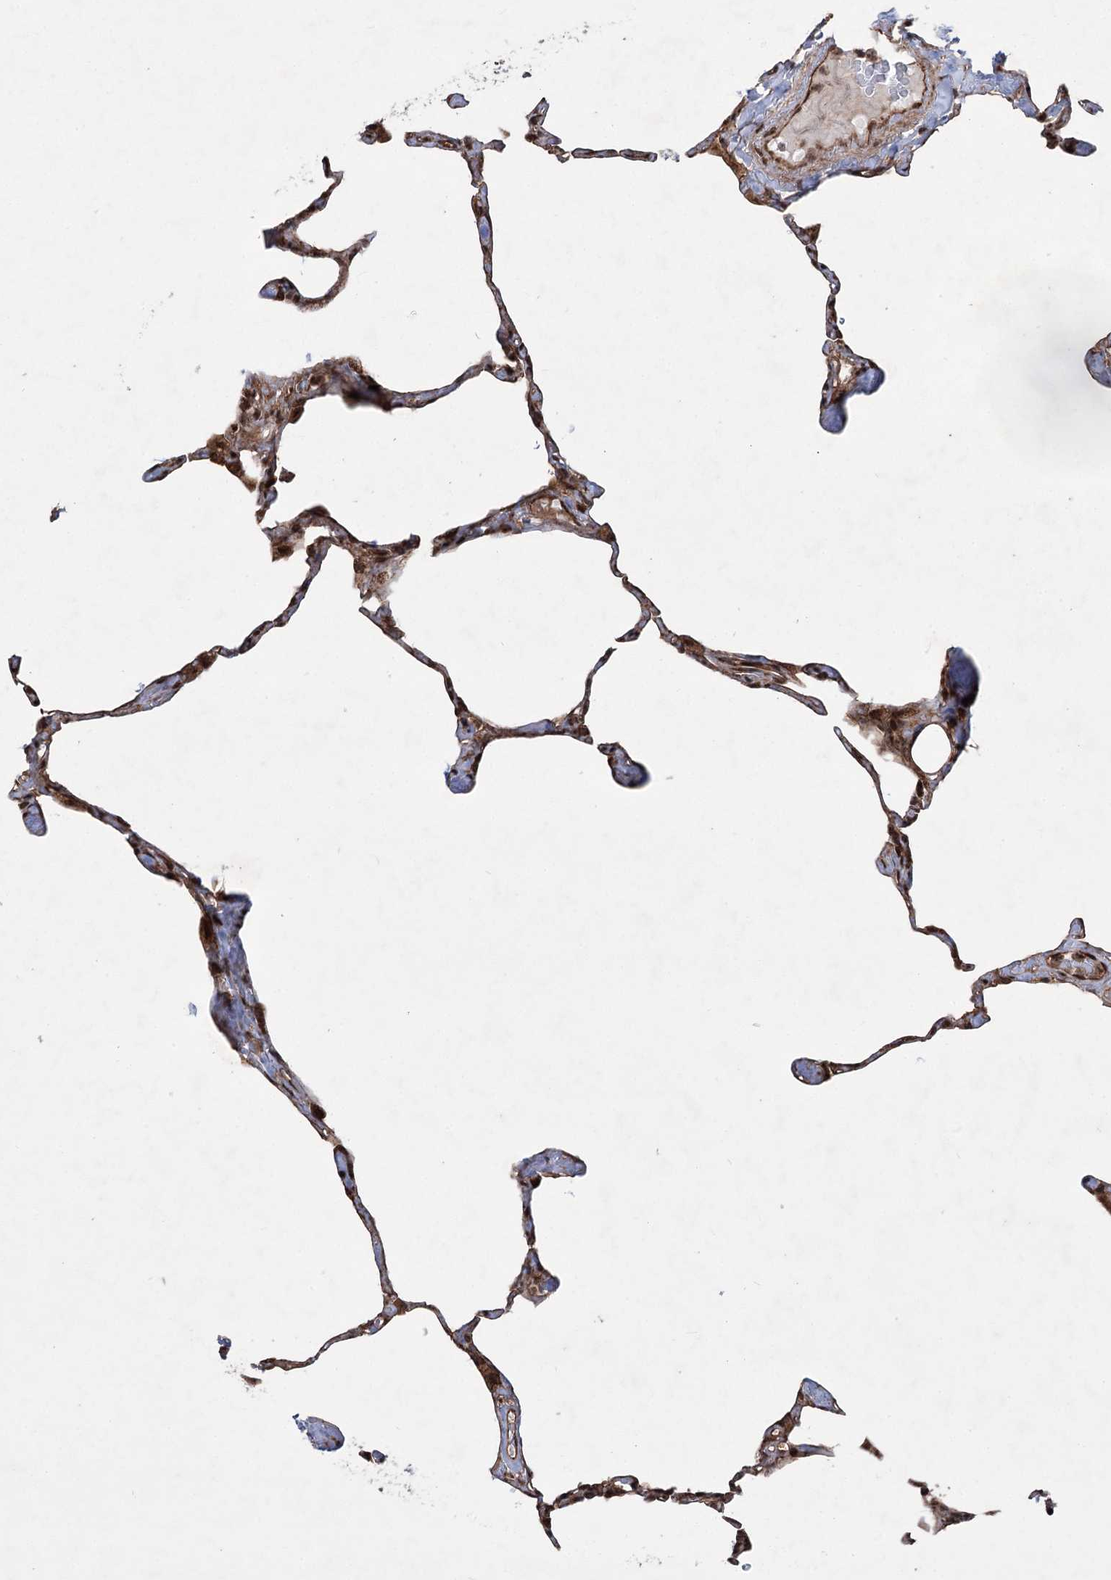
{"staining": {"intensity": "moderate", "quantity": ">75%", "location": "cytoplasmic/membranous,nuclear"}, "tissue": "lung", "cell_type": "Alveolar cells", "image_type": "normal", "snomed": [{"axis": "morphology", "description": "Normal tissue, NOS"}, {"axis": "topography", "description": "Lung"}], "caption": "DAB immunohistochemical staining of benign lung shows moderate cytoplasmic/membranous,nuclear protein staining in approximately >75% of alveolar cells. The protein is stained brown, and the nuclei are stained in blue (DAB (3,3'-diaminobenzidine) IHC with brightfield microscopy, high magnification).", "gene": "SERINC5", "patient": {"sex": "male", "age": 65}}